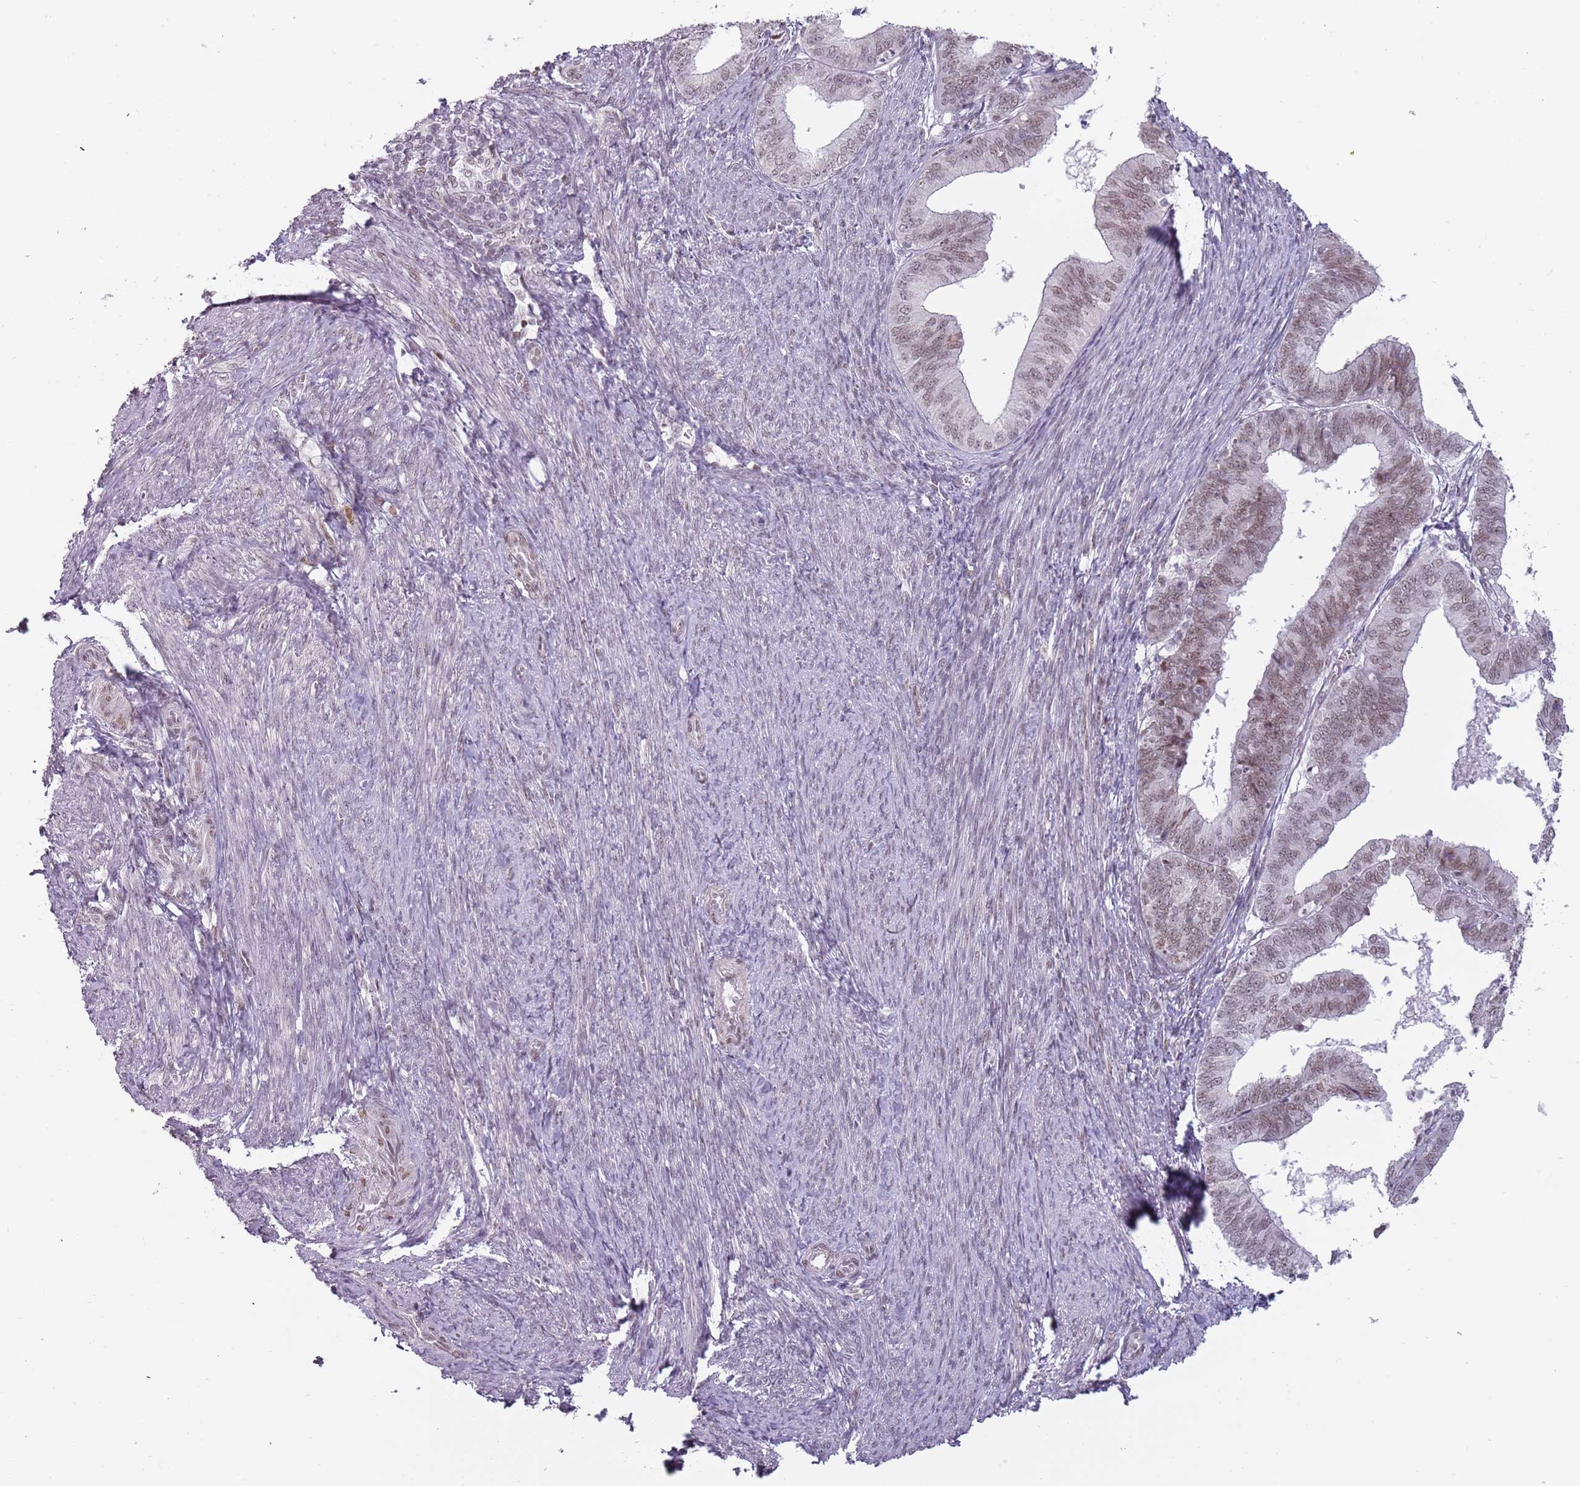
{"staining": {"intensity": "moderate", "quantity": ">75%", "location": "nuclear"}, "tissue": "endometrial cancer", "cell_type": "Tumor cells", "image_type": "cancer", "snomed": [{"axis": "morphology", "description": "Adenocarcinoma, NOS"}, {"axis": "topography", "description": "Endometrium"}], "caption": "Tumor cells show medium levels of moderate nuclear staining in about >75% of cells in adenocarcinoma (endometrial).", "gene": "REXO4", "patient": {"sex": "female", "age": 56}}